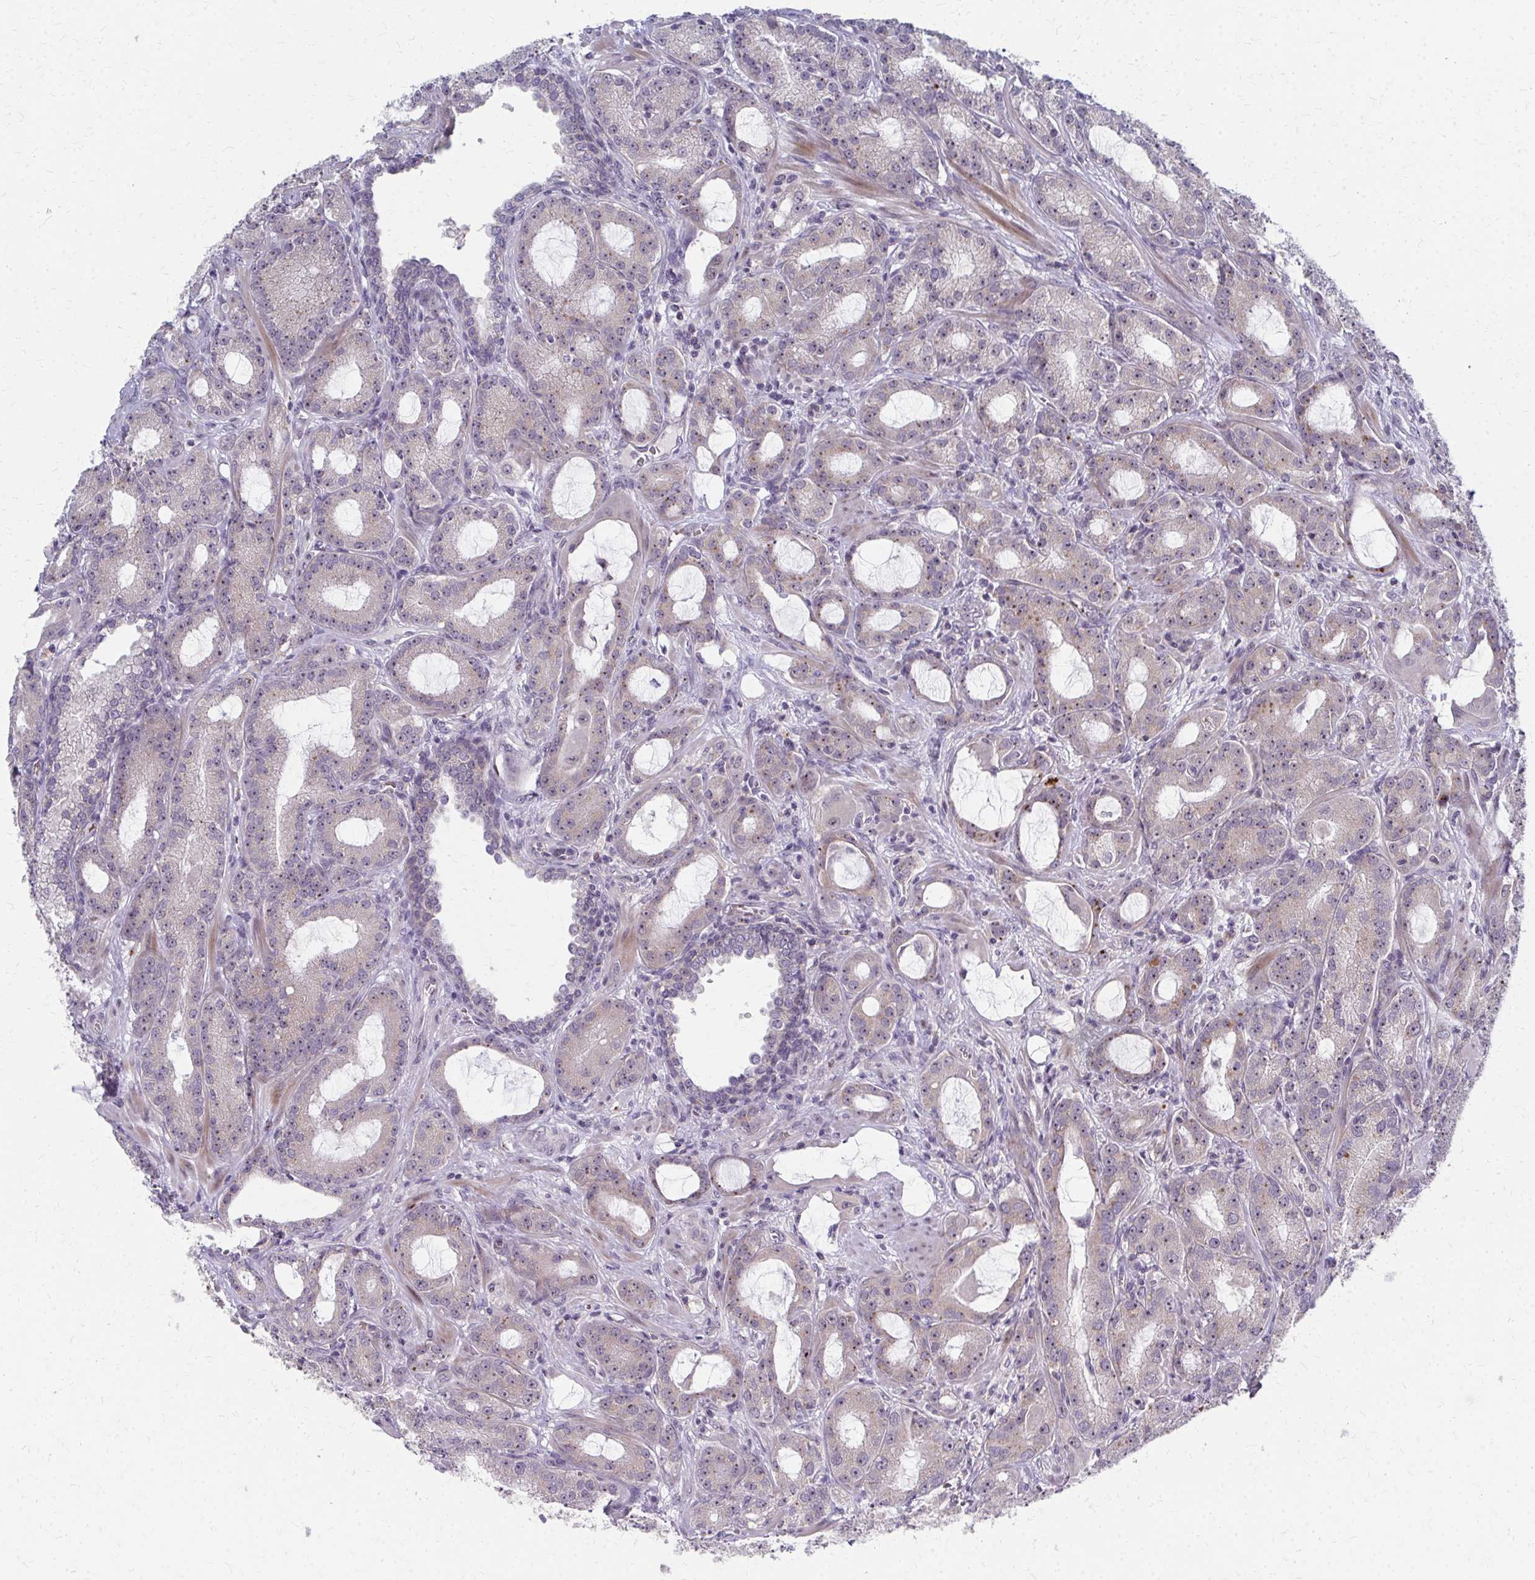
{"staining": {"intensity": "weak", "quantity": "25%-75%", "location": "nuclear"}, "tissue": "prostate cancer", "cell_type": "Tumor cells", "image_type": "cancer", "snomed": [{"axis": "morphology", "description": "Adenocarcinoma, High grade"}, {"axis": "topography", "description": "Prostate"}], "caption": "This is an image of IHC staining of prostate cancer (adenocarcinoma (high-grade)), which shows weak staining in the nuclear of tumor cells.", "gene": "NUDT16", "patient": {"sex": "male", "age": 65}}